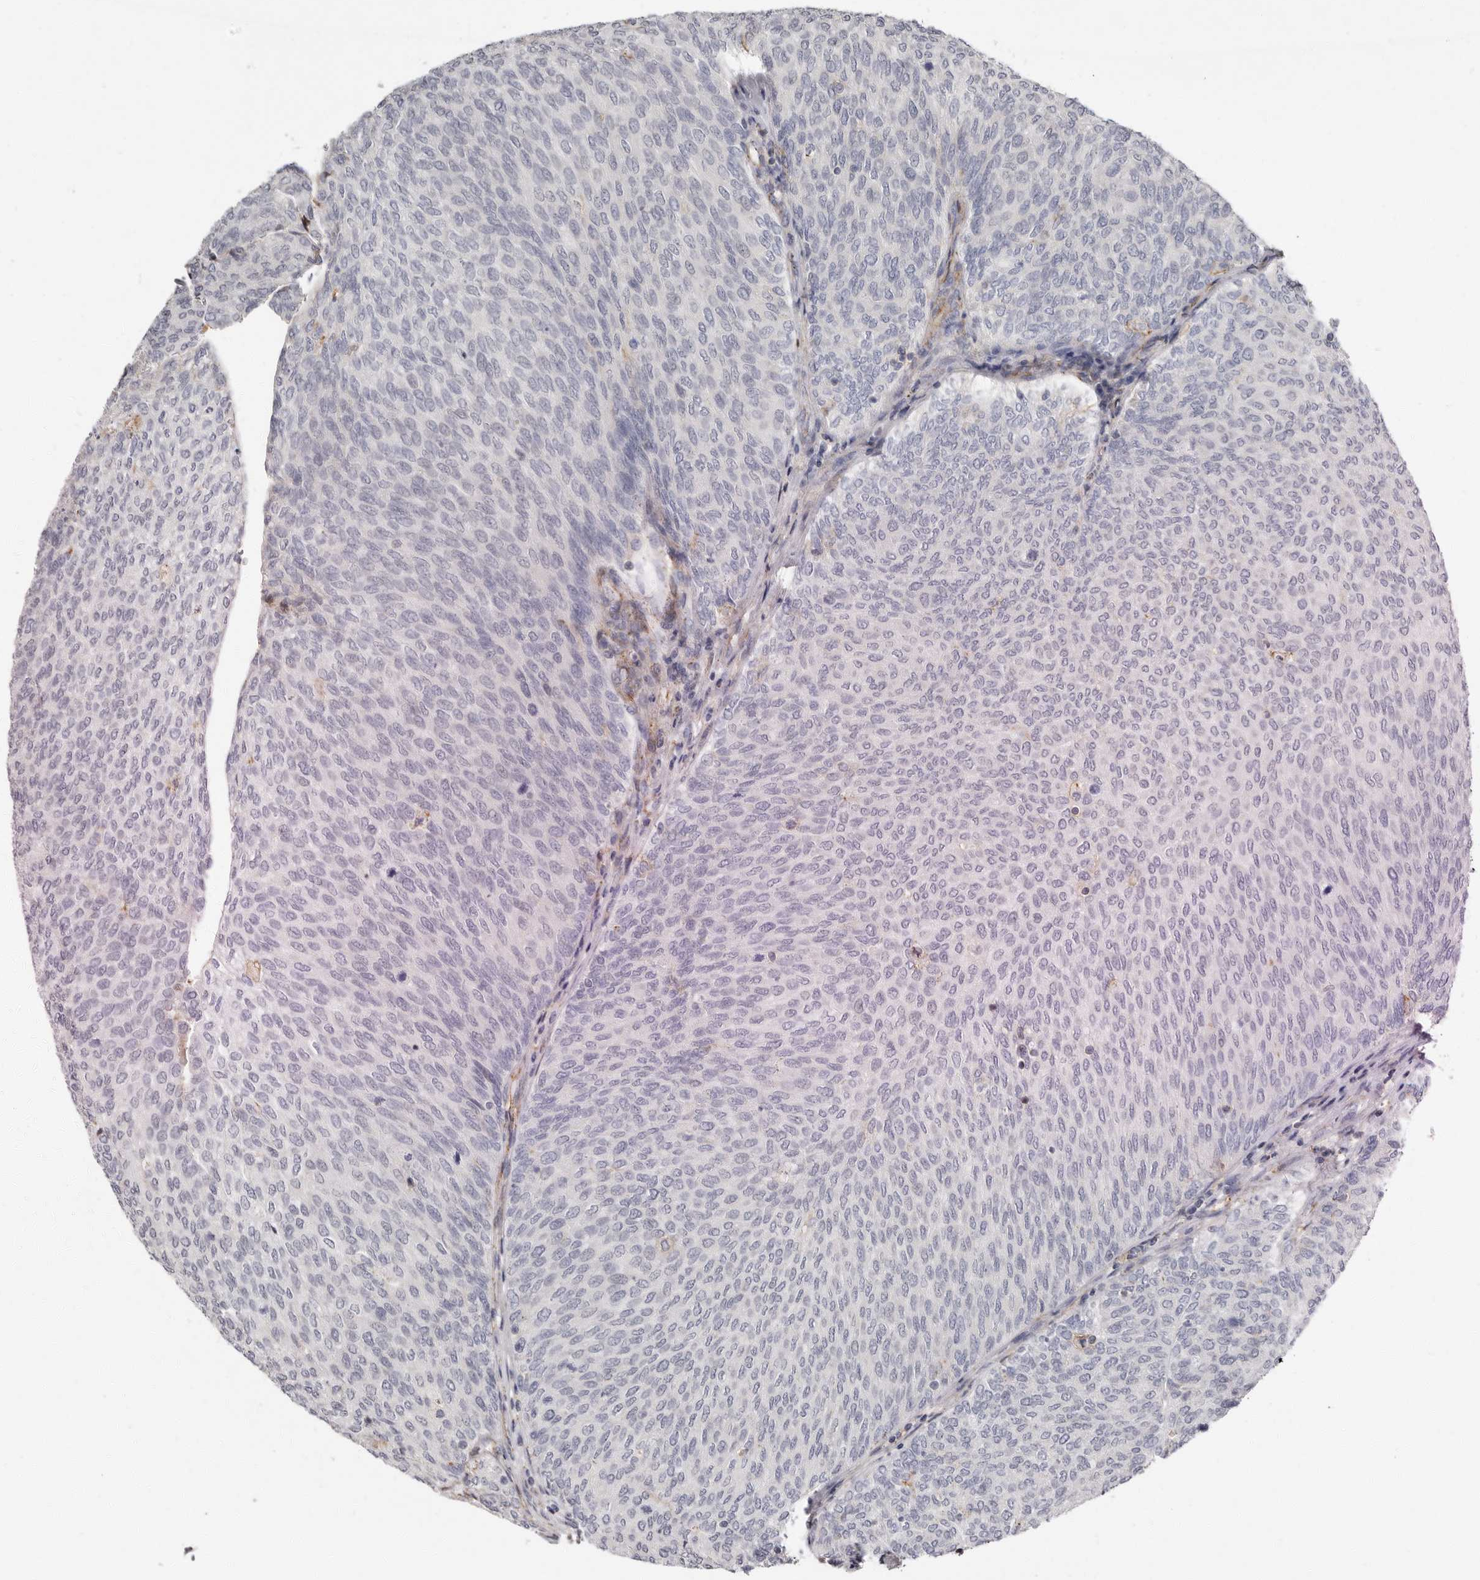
{"staining": {"intensity": "negative", "quantity": "none", "location": "none"}, "tissue": "urothelial cancer", "cell_type": "Tumor cells", "image_type": "cancer", "snomed": [{"axis": "morphology", "description": "Urothelial carcinoma, Low grade"}, {"axis": "topography", "description": "Urinary bladder"}], "caption": "This is a histopathology image of immunohistochemistry staining of low-grade urothelial carcinoma, which shows no expression in tumor cells.", "gene": "KIF26B", "patient": {"sex": "female", "age": 79}}